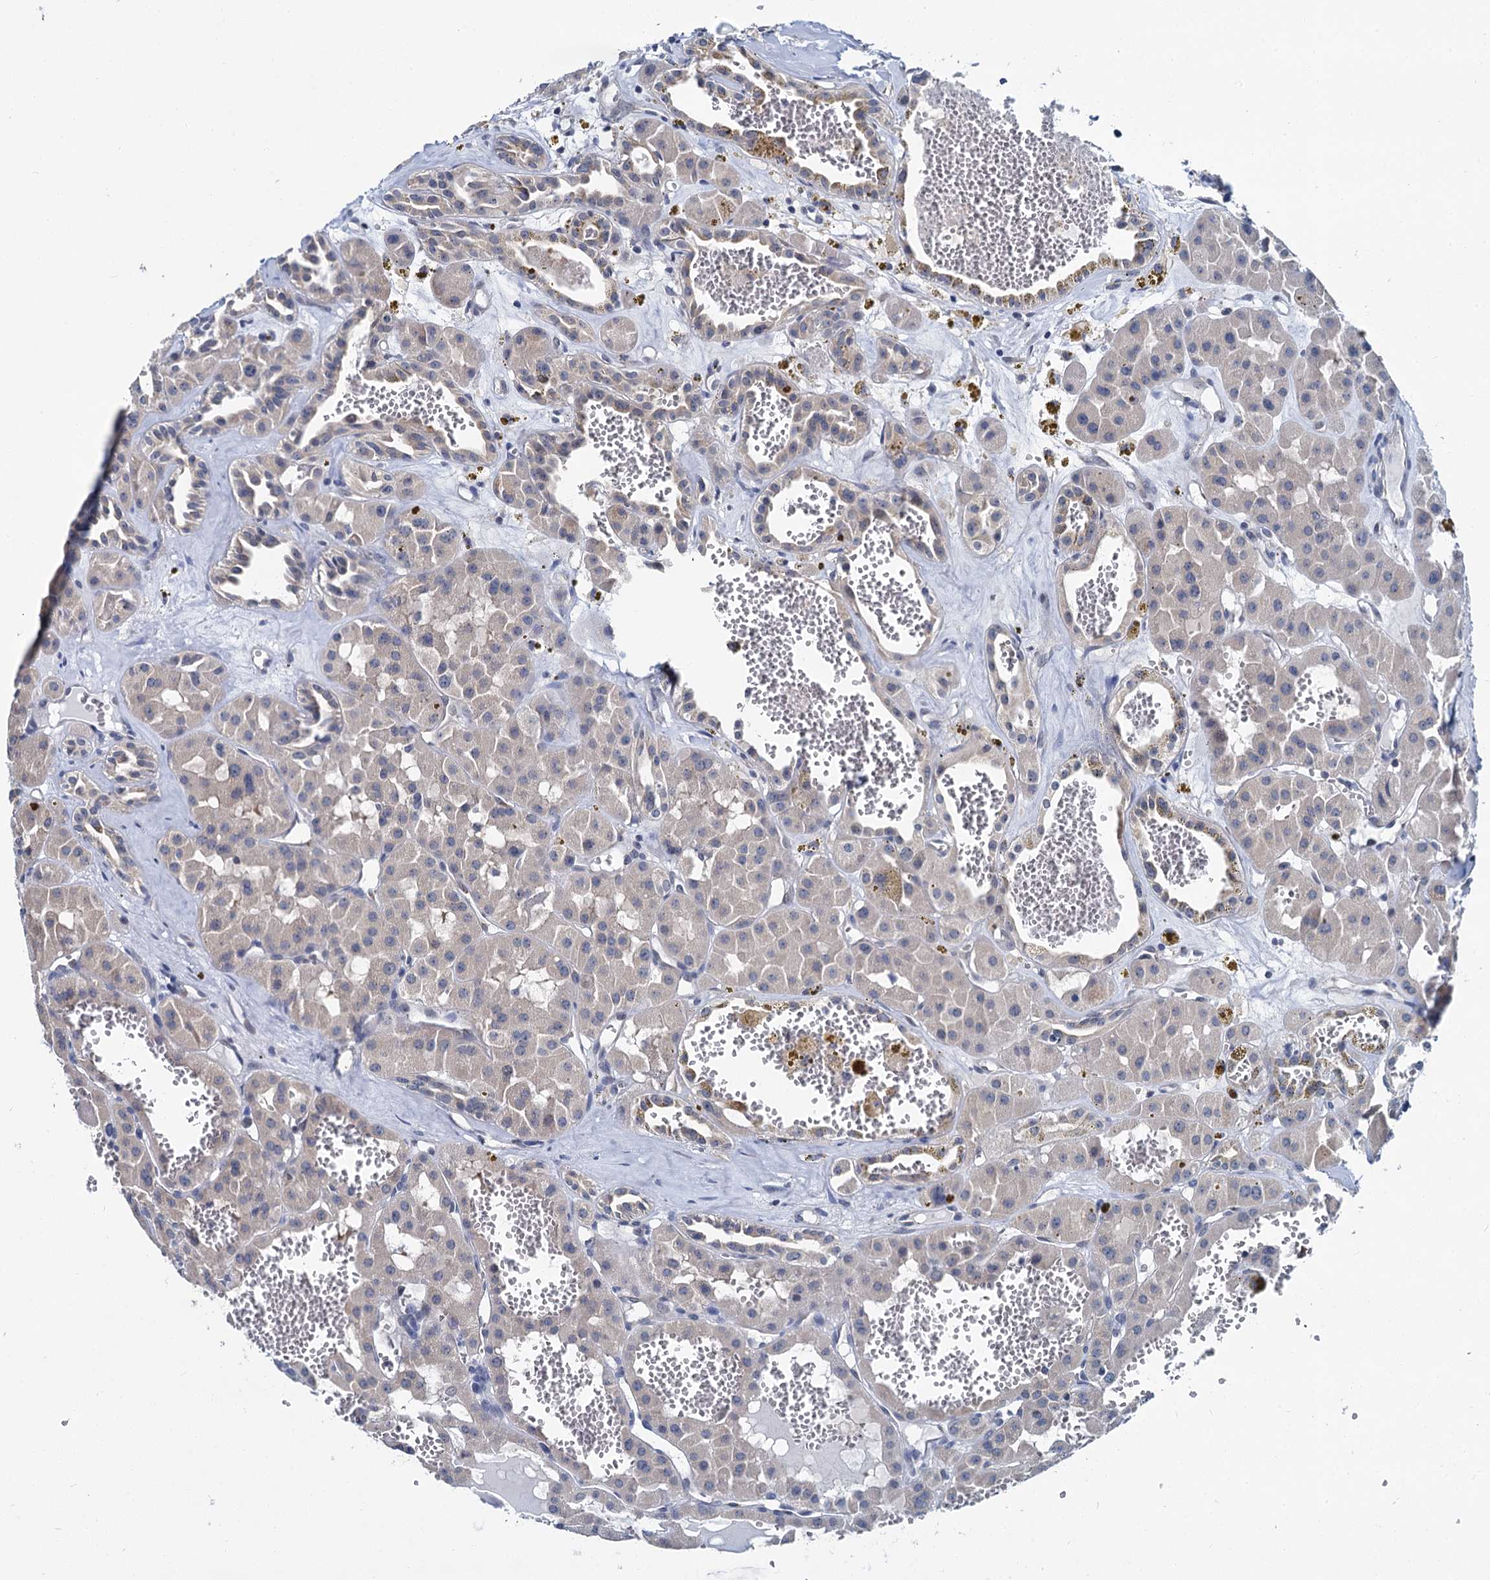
{"staining": {"intensity": "negative", "quantity": "none", "location": "none"}, "tissue": "renal cancer", "cell_type": "Tumor cells", "image_type": "cancer", "snomed": [{"axis": "morphology", "description": "Carcinoma, NOS"}, {"axis": "topography", "description": "Kidney"}], "caption": "Histopathology image shows no protein staining in tumor cells of renal cancer (carcinoma) tissue.", "gene": "MIOX", "patient": {"sex": "female", "age": 75}}